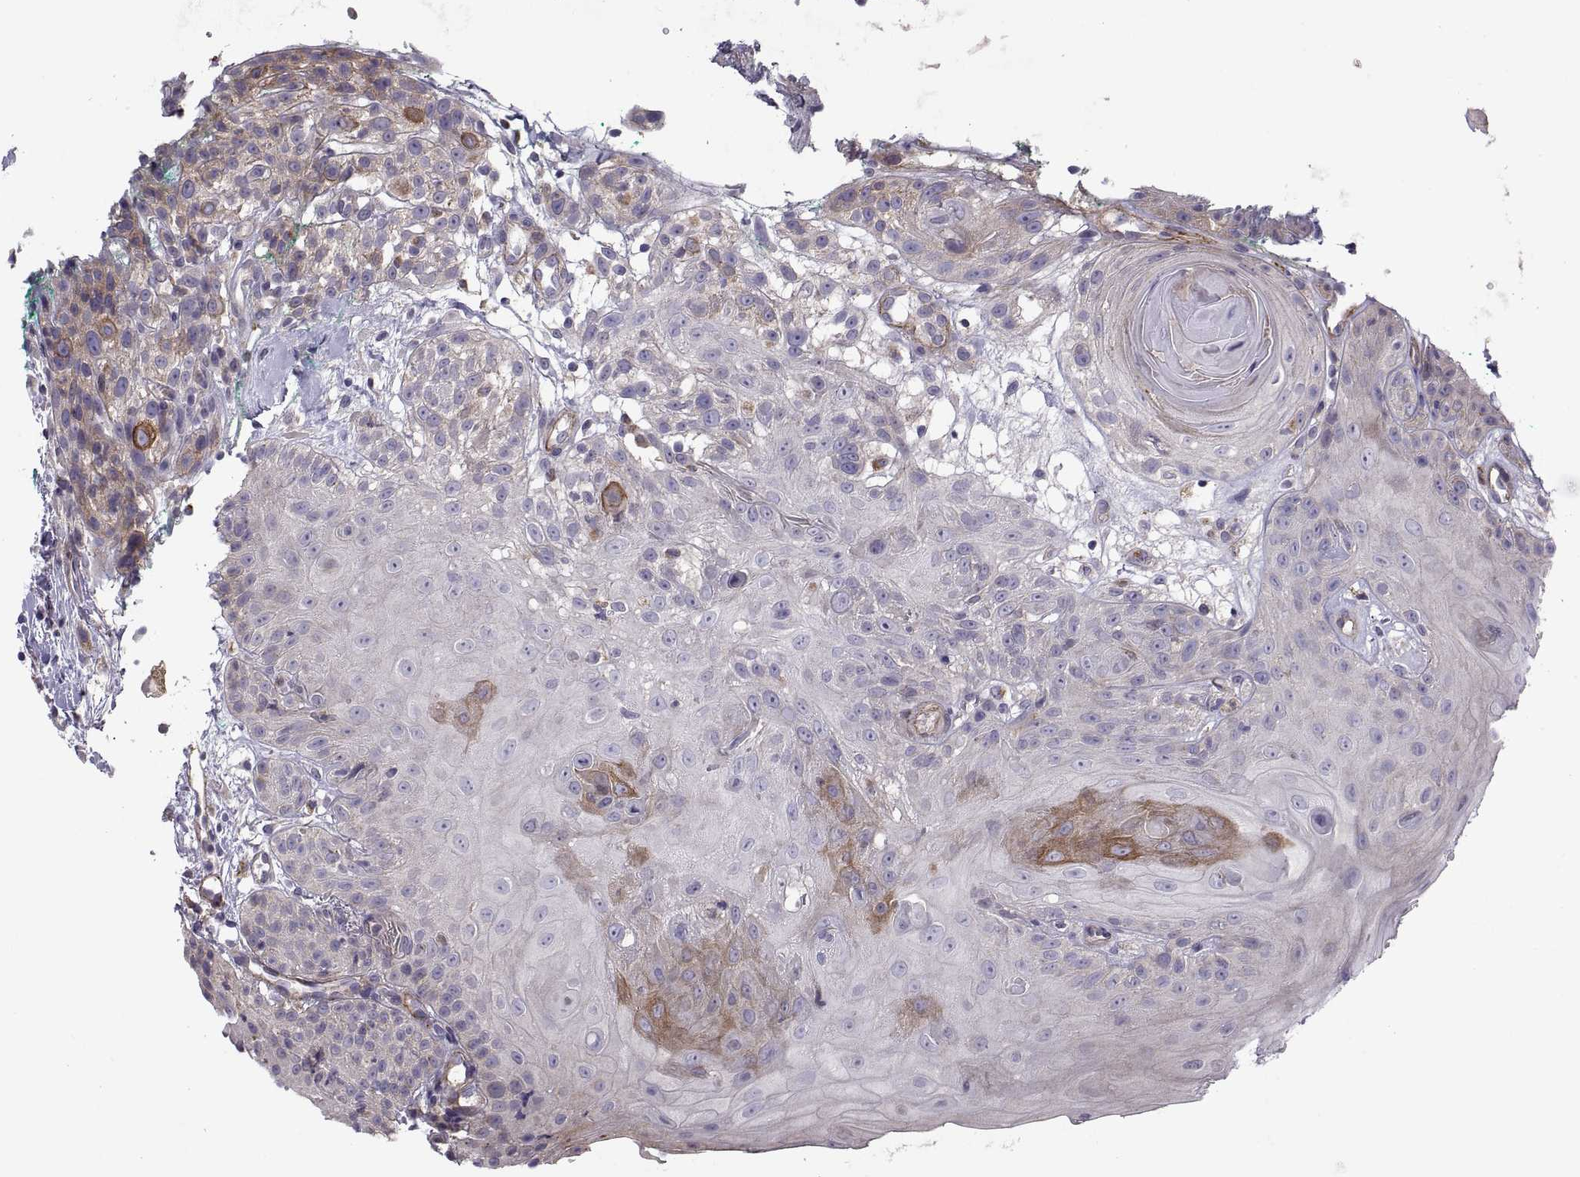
{"staining": {"intensity": "moderate", "quantity": "<25%", "location": "cytoplasmic/membranous"}, "tissue": "head and neck cancer", "cell_type": "Tumor cells", "image_type": "cancer", "snomed": [{"axis": "morphology", "description": "Normal tissue, NOS"}, {"axis": "morphology", "description": "Squamous cell carcinoma, NOS"}, {"axis": "topography", "description": "Oral tissue"}, {"axis": "topography", "description": "Salivary gland"}, {"axis": "topography", "description": "Head-Neck"}], "caption": "Protein staining of head and neck squamous cell carcinoma tissue demonstrates moderate cytoplasmic/membranous positivity in about <25% of tumor cells.", "gene": "ARSL", "patient": {"sex": "female", "age": 62}}